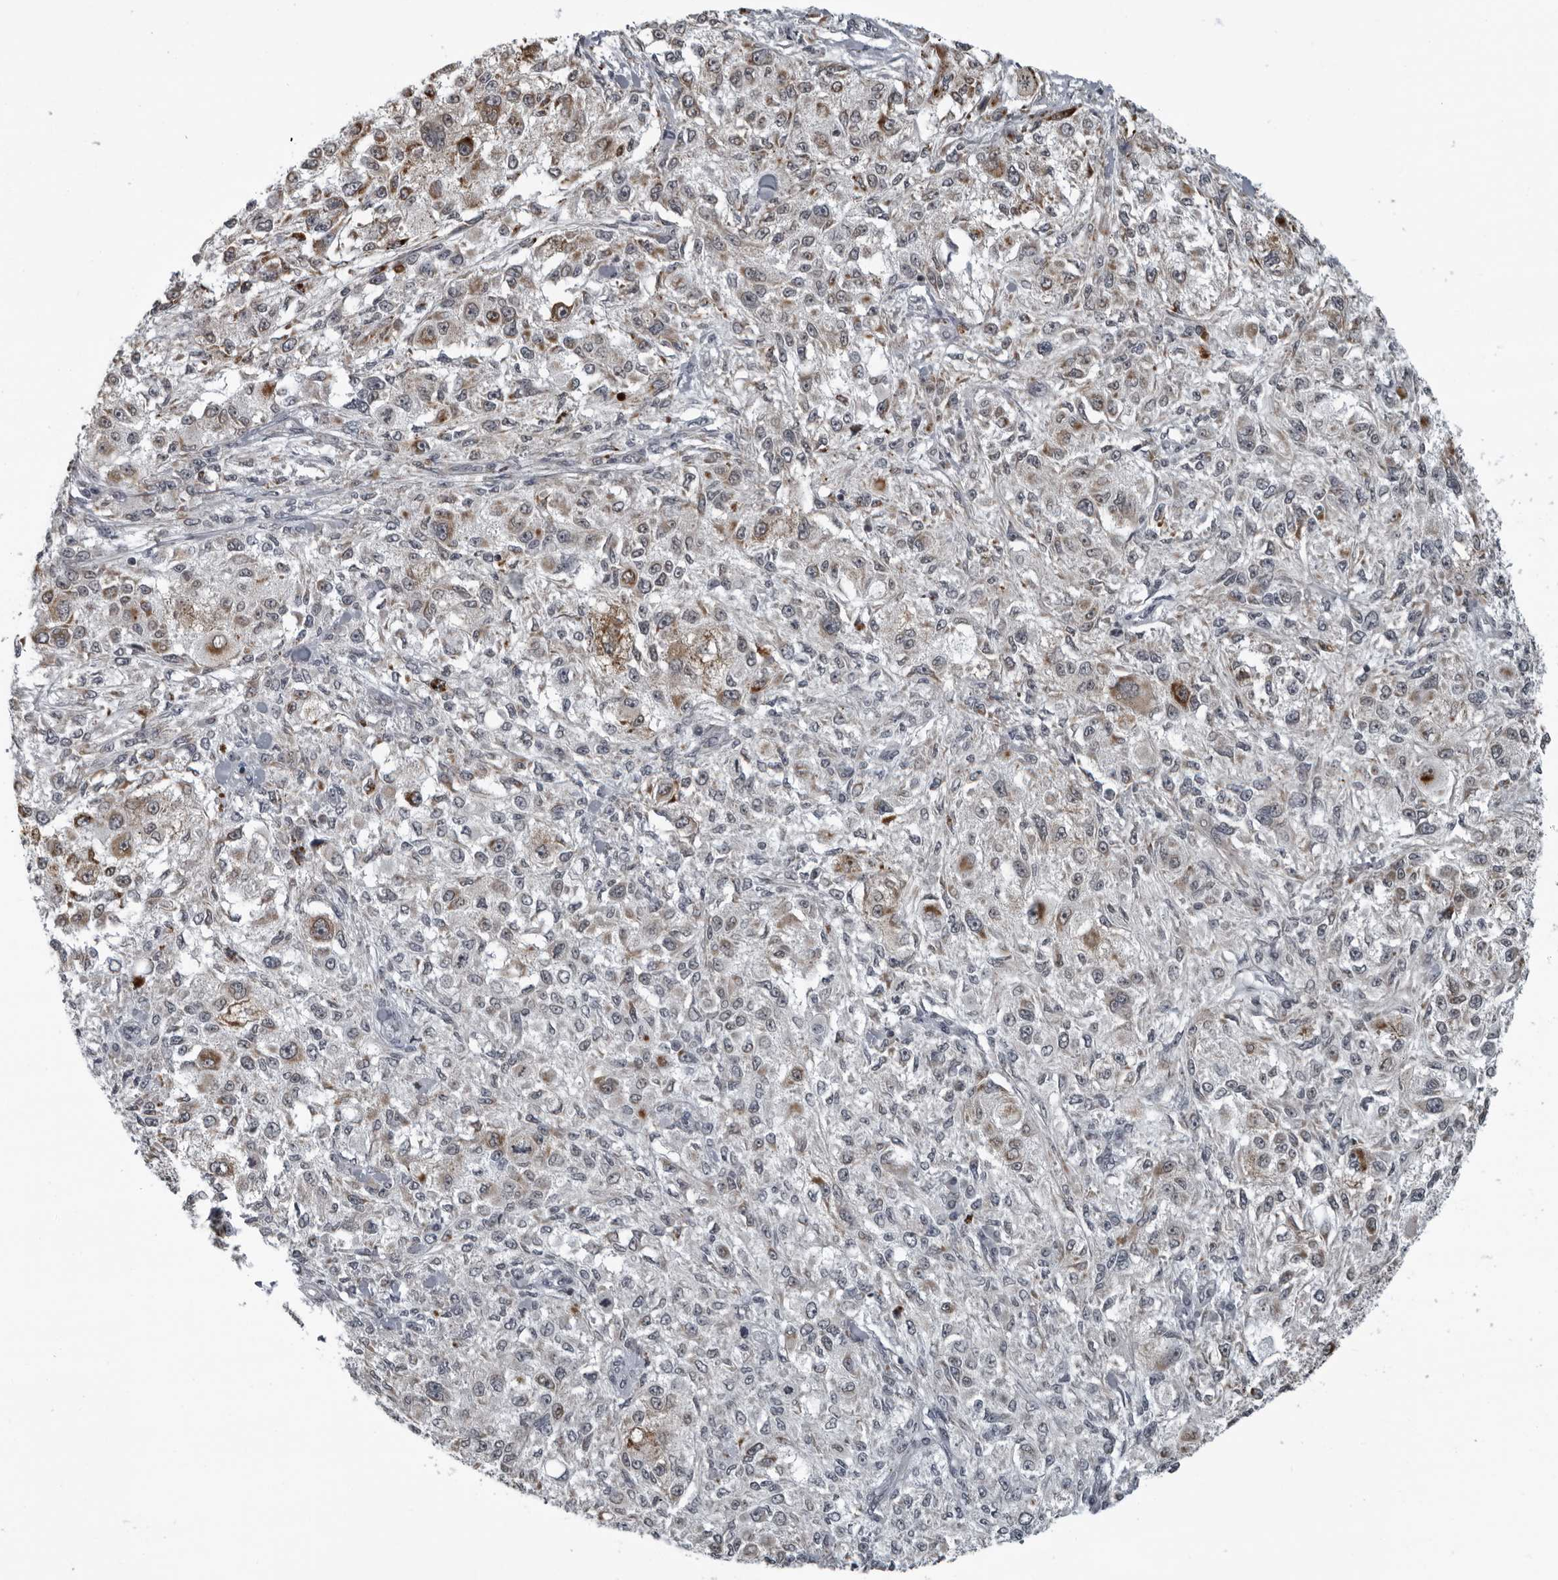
{"staining": {"intensity": "moderate", "quantity": "25%-75%", "location": "cytoplasmic/membranous"}, "tissue": "melanoma", "cell_type": "Tumor cells", "image_type": "cancer", "snomed": [{"axis": "morphology", "description": "Necrosis, NOS"}, {"axis": "morphology", "description": "Malignant melanoma, NOS"}, {"axis": "topography", "description": "Skin"}], "caption": "This is an image of IHC staining of malignant melanoma, which shows moderate staining in the cytoplasmic/membranous of tumor cells.", "gene": "RTCA", "patient": {"sex": "female", "age": 87}}